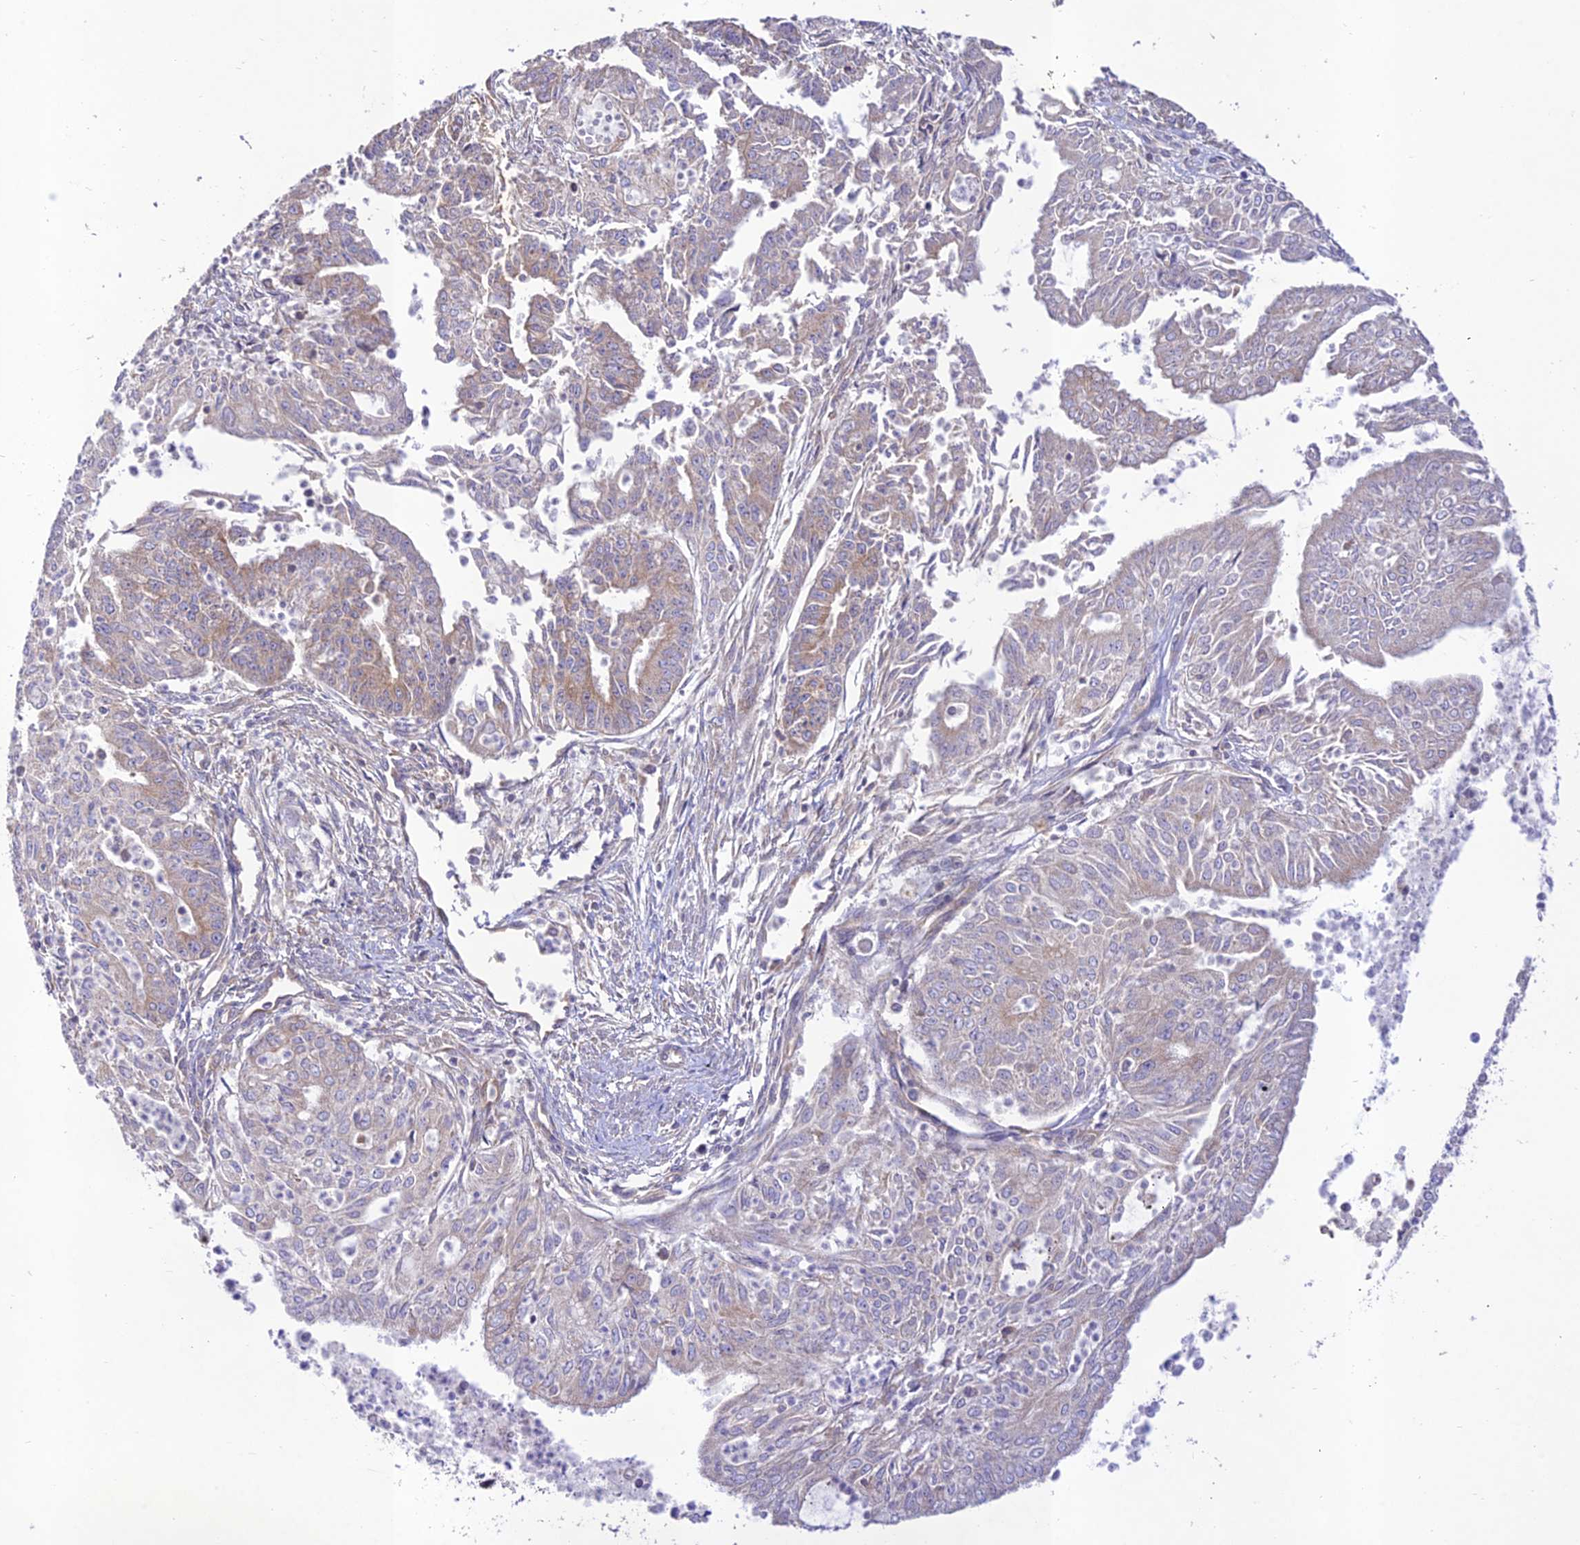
{"staining": {"intensity": "weak", "quantity": "25%-75%", "location": "cytoplasmic/membranous"}, "tissue": "endometrial cancer", "cell_type": "Tumor cells", "image_type": "cancer", "snomed": [{"axis": "morphology", "description": "Adenocarcinoma, NOS"}, {"axis": "topography", "description": "Endometrium"}], "caption": "There is low levels of weak cytoplasmic/membranous staining in tumor cells of endometrial cancer, as demonstrated by immunohistochemical staining (brown color).", "gene": "TMEM259", "patient": {"sex": "female", "age": 73}}